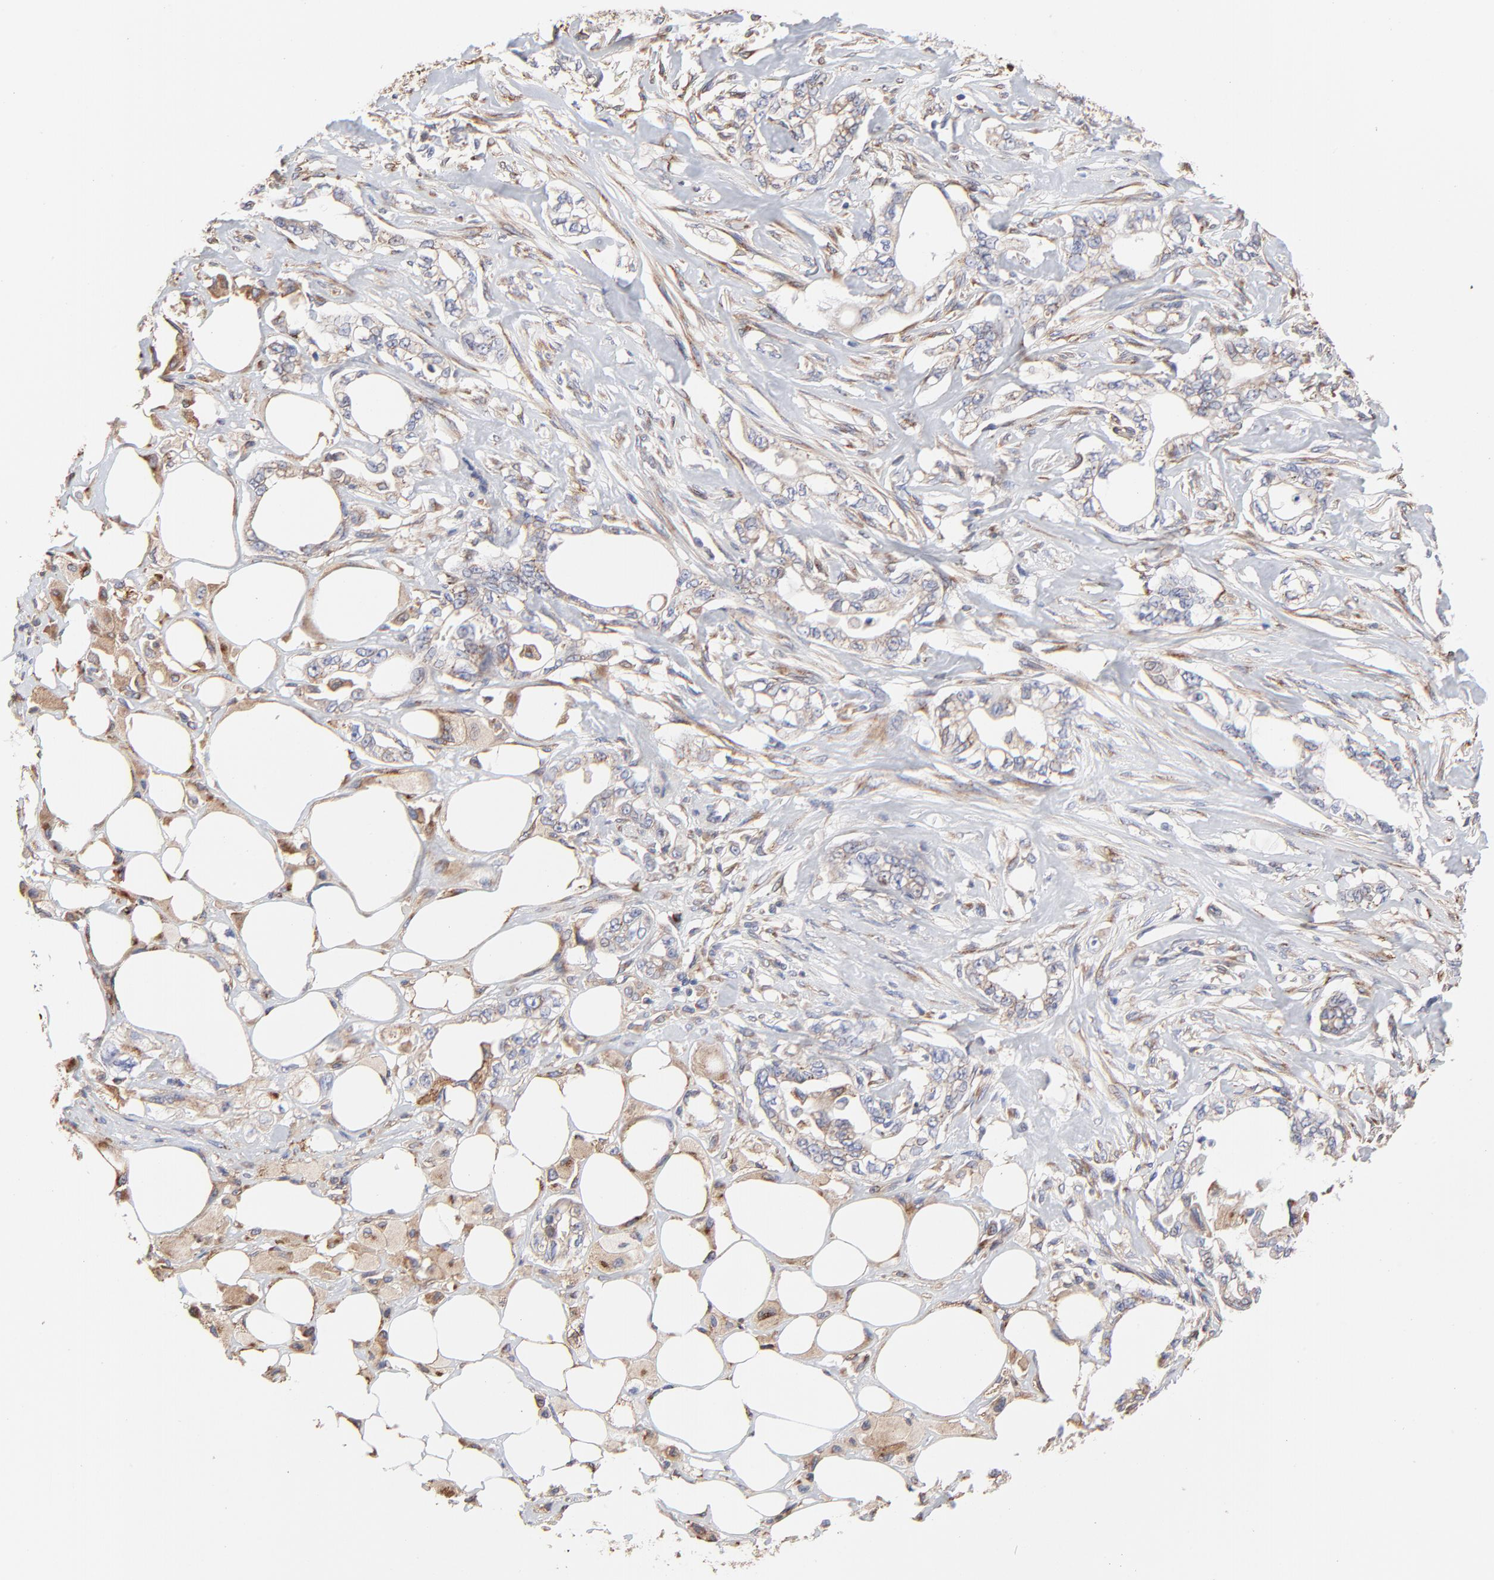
{"staining": {"intensity": "weak", "quantity": "25%-75%", "location": "cytoplasmic/membranous"}, "tissue": "pancreatic cancer", "cell_type": "Tumor cells", "image_type": "cancer", "snomed": [{"axis": "morphology", "description": "Normal tissue, NOS"}, {"axis": "topography", "description": "Pancreas"}], "caption": "High-power microscopy captured an immunohistochemistry micrograph of pancreatic cancer, revealing weak cytoplasmic/membranous expression in approximately 25%-75% of tumor cells.", "gene": "LMAN1", "patient": {"sex": "male", "age": 42}}